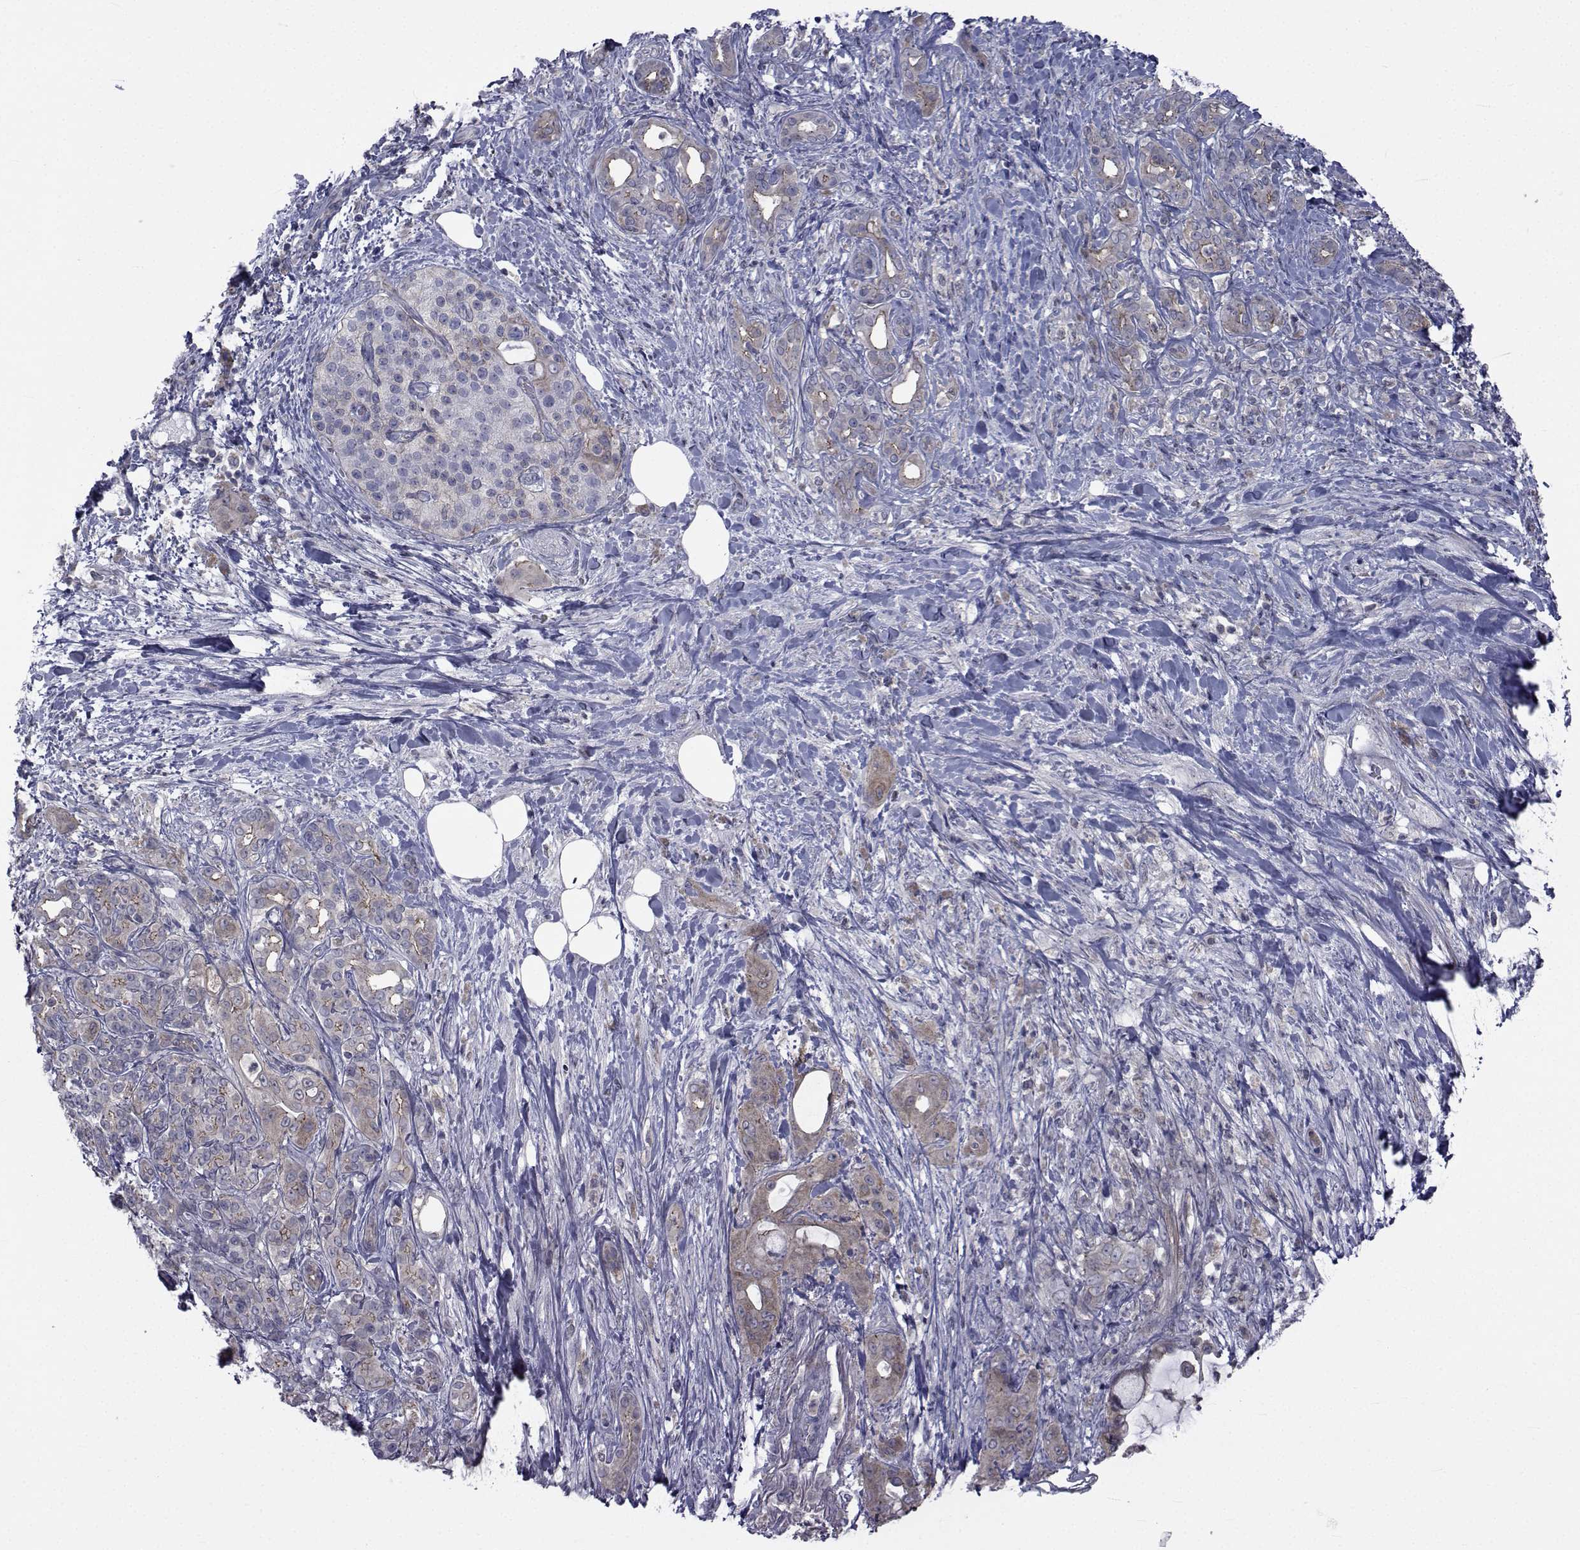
{"staining": {"intensity": "moderate", "quantity": "25%-75%", "location": "cytoplasmic/membranous"}, "tissue": "pancreatic cancer", "cell_type": "Tumor cells", "image_type": "cancer", "snomed": [{"axis": "morphology", "description": "Adenocarcinoma, NOS"}, {"axis": "topography", "description": "Pancreas"}], "caption": "Pancreatic cancer (adenocarcinoma) stained for a protein (brown) exhibits moderate cytoplasmic/membranous positive staining in about 25%-75% of tumor cells.", "gene": "SLC30A10", "patient": {"sex": "male", "age": 71}}